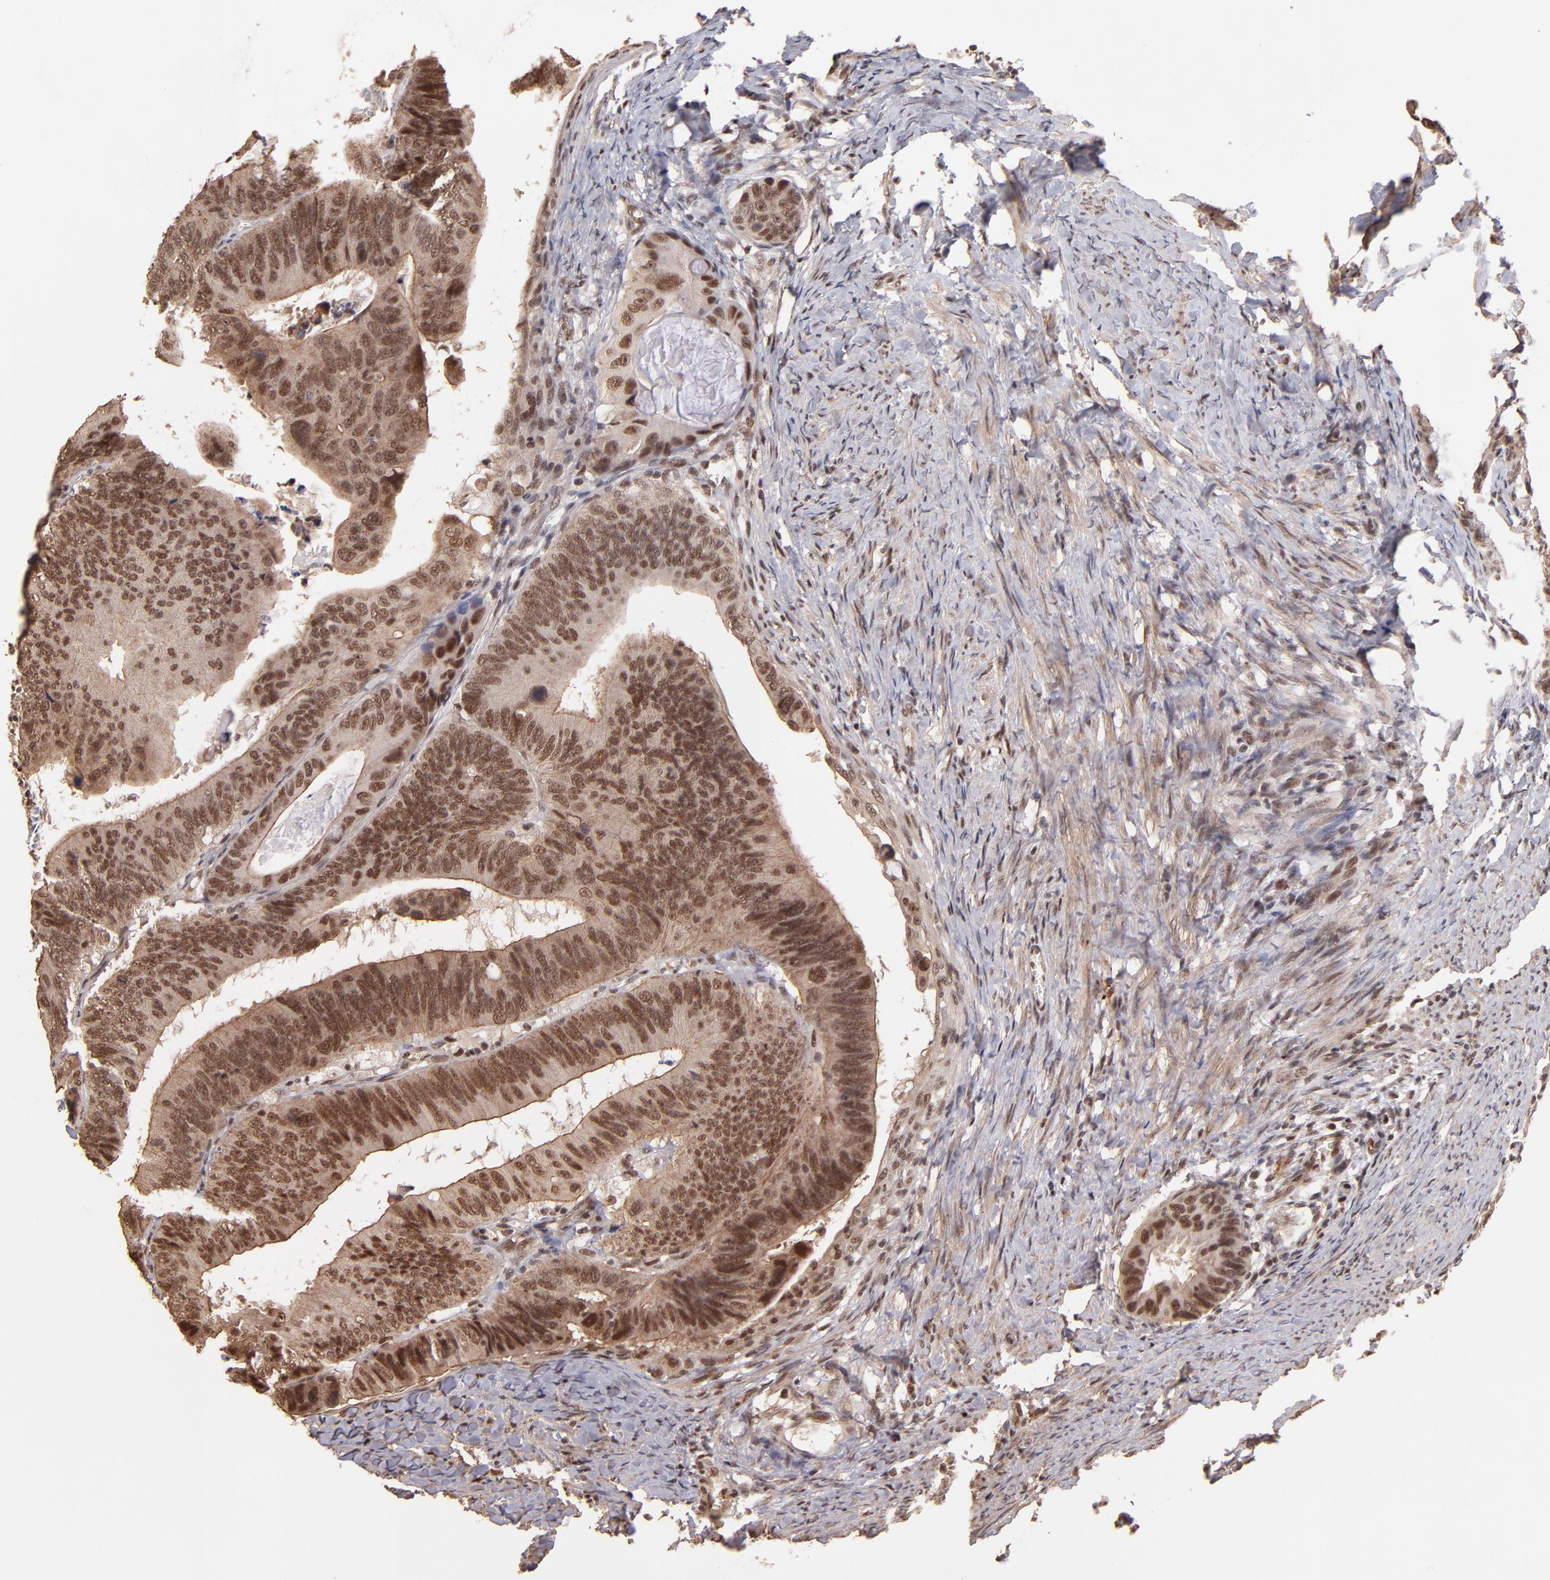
{"staining": {"intensity": "moderate", "quantity": ">75%", "location": "cytoplasmic/membranous,nuclear"}, "tissue": "colorectal cancer", "cell_type": "Tumor cells", "image_type": "cancer", "snomed": [{"axis": "morphology", "description": "Adenocarcinoma, NOS"}, {"axis": "topography", "description": "Colon"}], "caption": "Immunohistochemical staining of colorectal cancer exhibits medium levels of moderate cytoplasmic/membranous and nuclear positivity in about >75% of tumor cells.", "gene": "TERF2", "patient": {"sex": "female", "age": 55}}